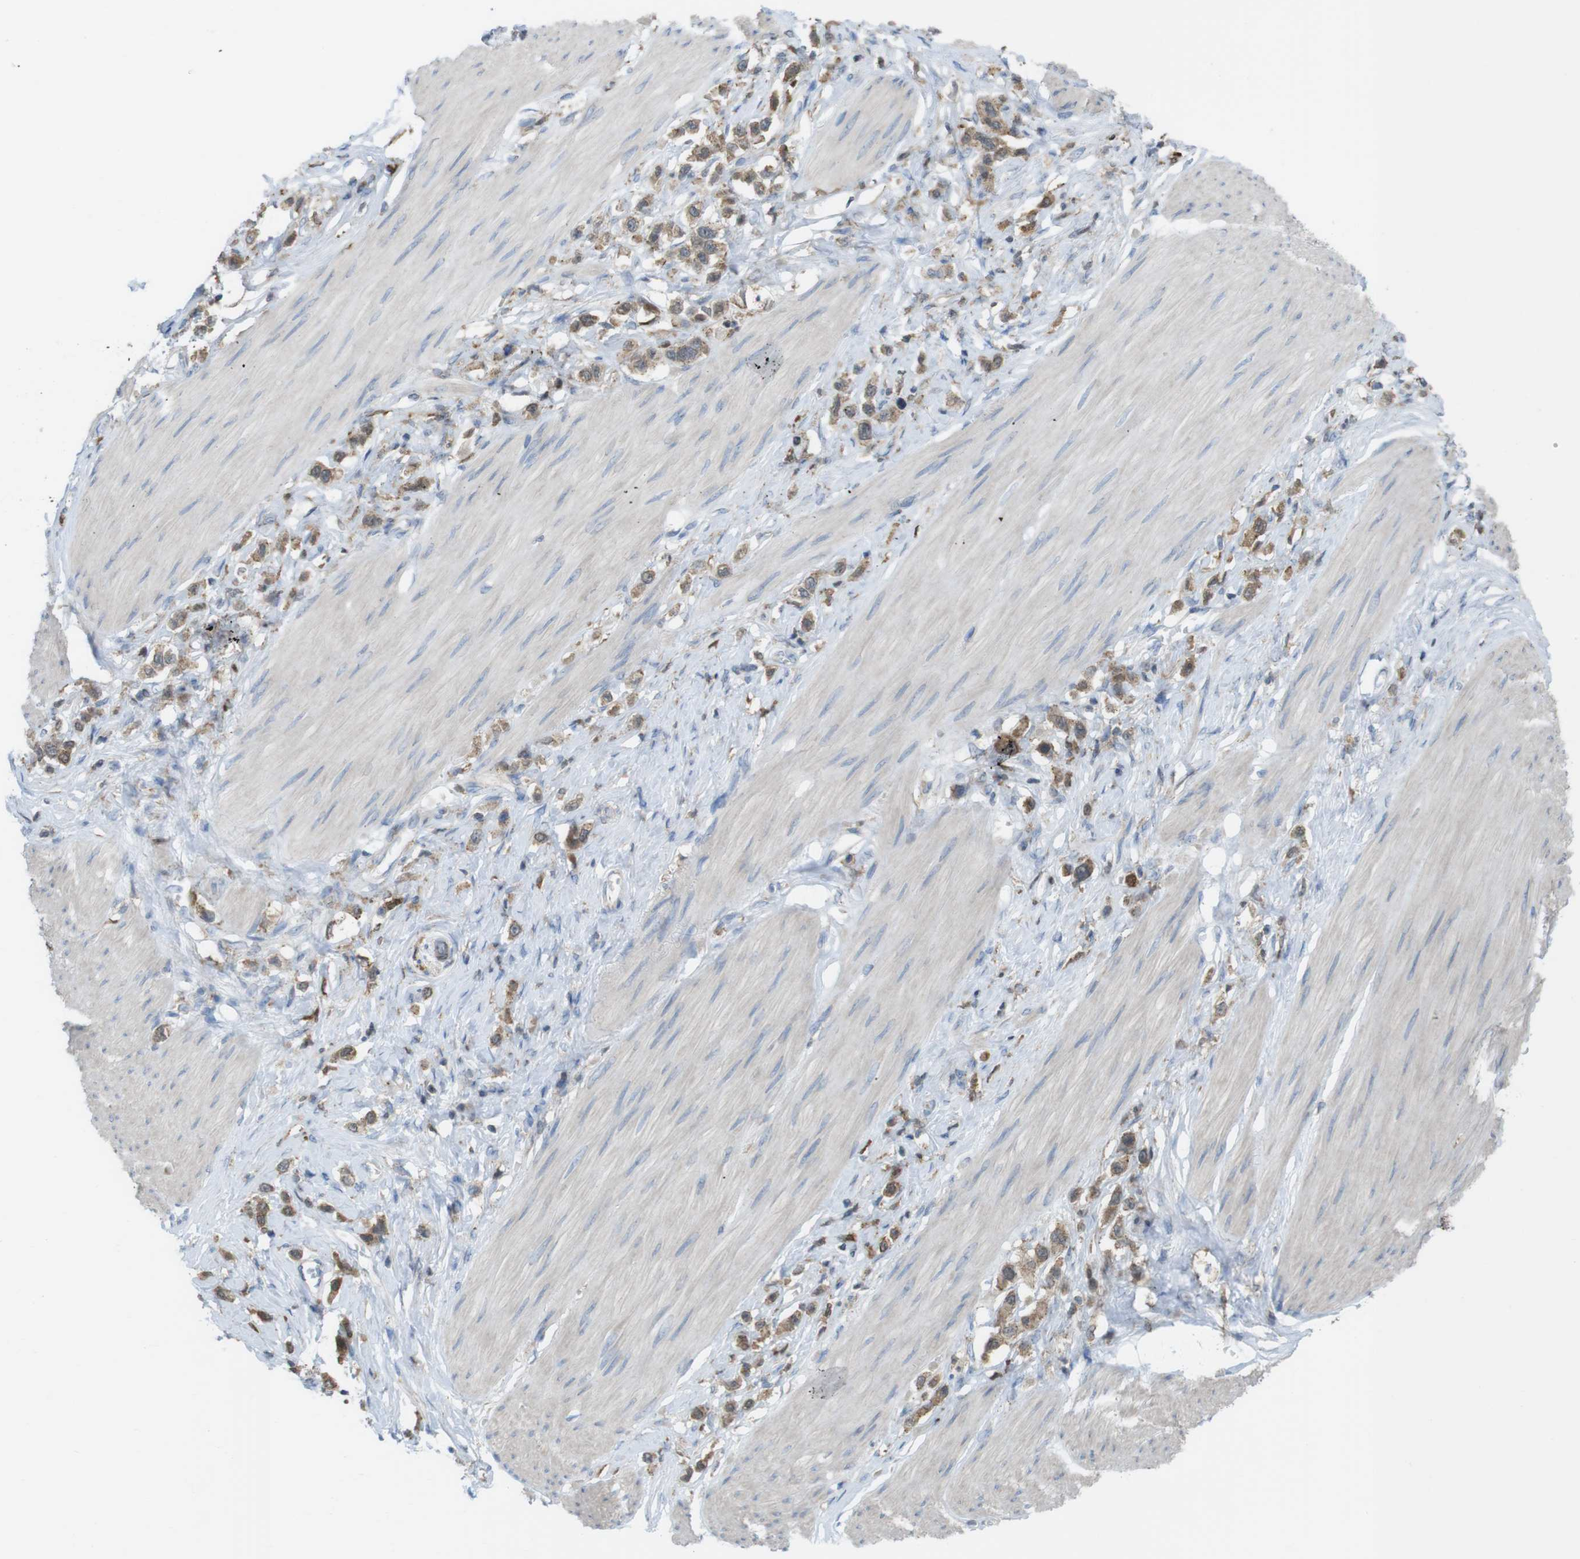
{"staining": {"intensity": "moderate", "quantity": ">75%", "location": "cytoplasmic/membranous"}, "tissue": "stomach cancer", "cell_type": "Tumor cells", "image_type": "cancer", "snomed": [{"axis": "morphology", "description": "Adenocarcinoma, NOS"}, {"axis": "topography", "description": "Stomach"}], "caption": "Immunohistochemistry (IHC) photomicrograph of neoplastic tissue: stomach cancer stained using IHC reveals medium levels of moderate protein expression localized specifically in the cytoplasmic/membranous of tumor cells, appearing as a cytoplasmic/membranous brown color.", "gene": "PRKCD", "patient": {"sex": "female", "age": 65}}